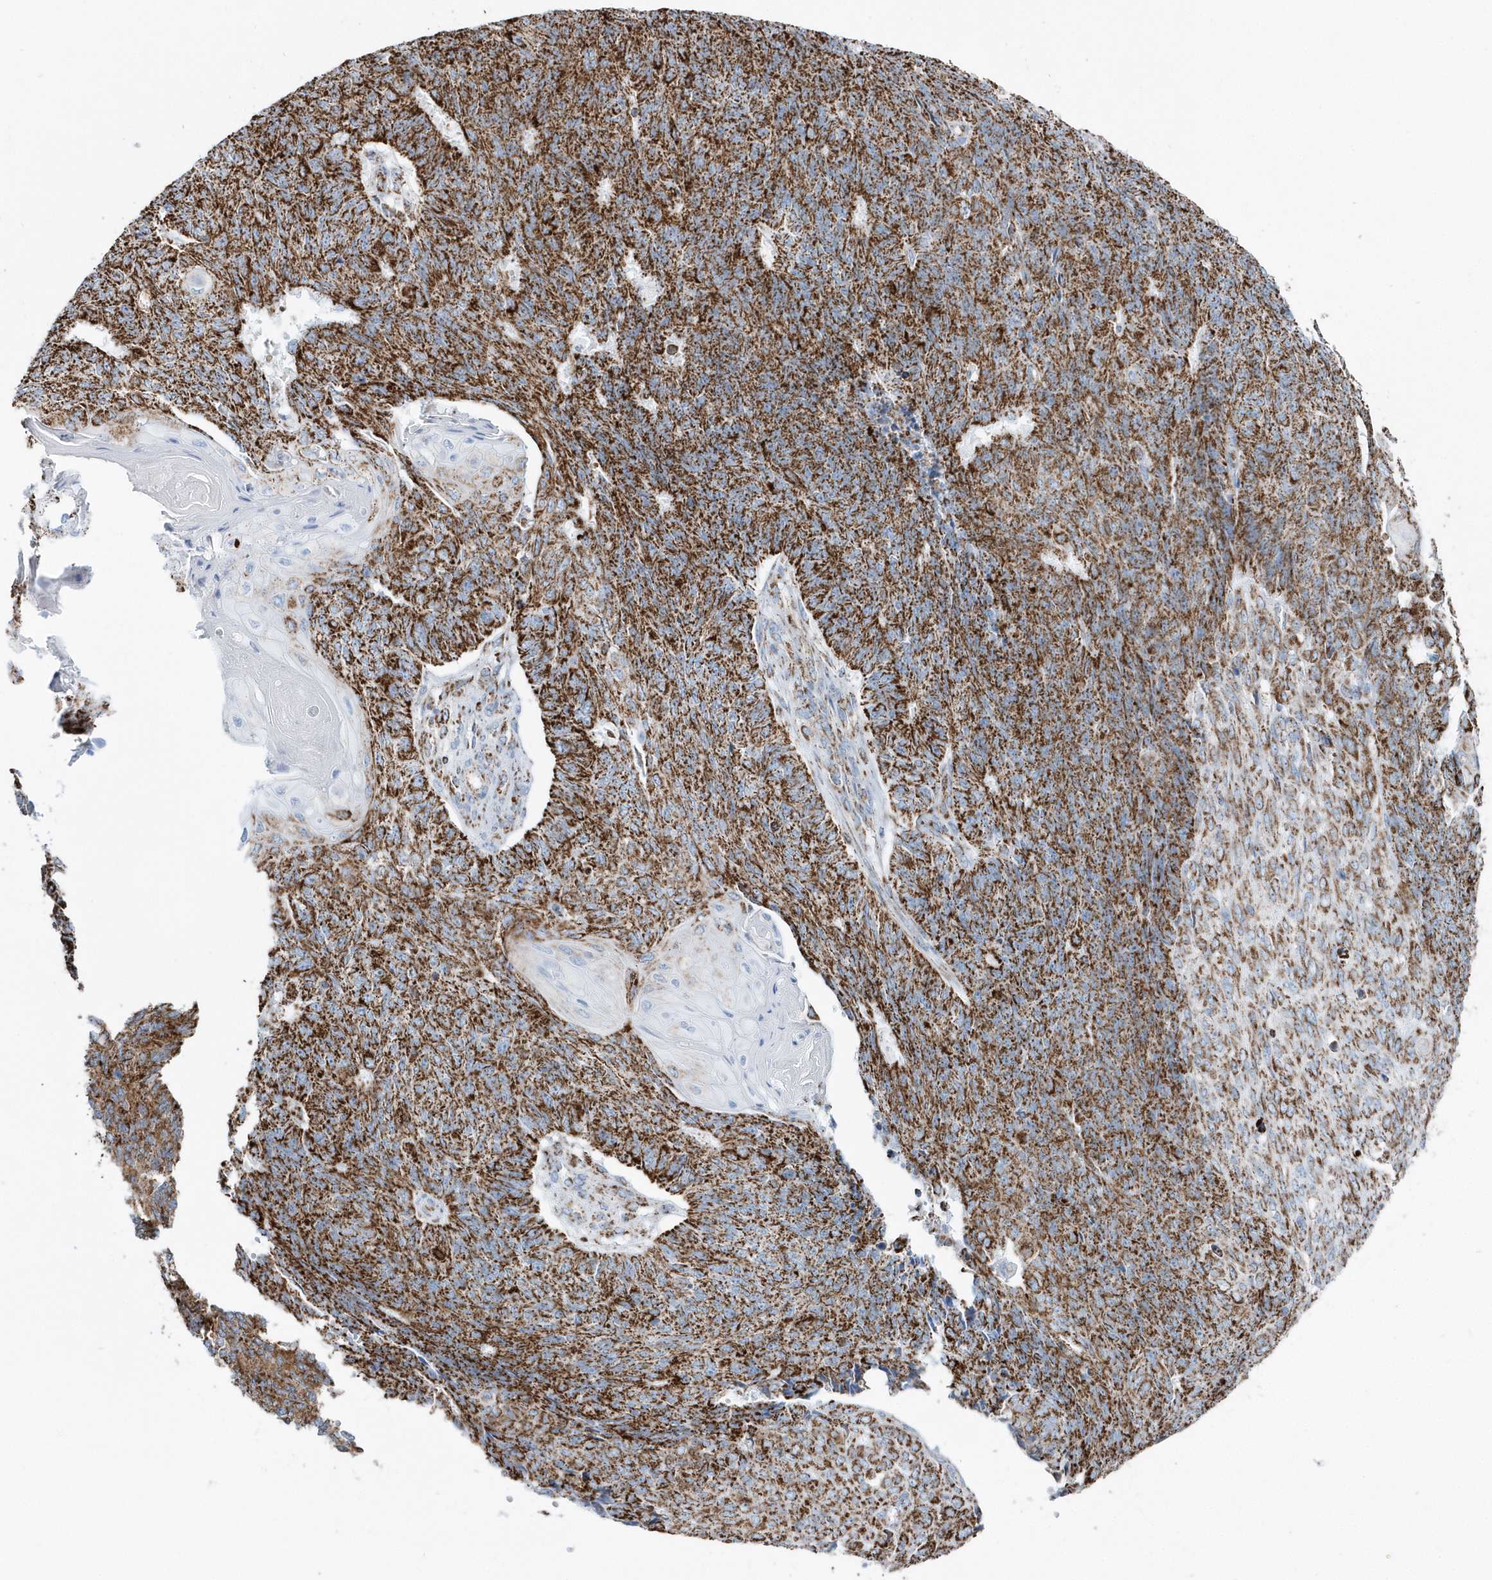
{"staining": {"intensity": "moderate", "quantity": ">75%", "location": "cytoplasmic/membranous"}, "tissue": "endometrial cancer", "cell_type": "Tumor cells", "image_type": "cancer", "snomed": [{"axis": "morphology", "description": "Adenocarcinoma, NOS"}, {"axis": "topography", "description": "Endometrium"}], "caption": "Approximately >75% of tumor cells in human endometrial cancer show moderate cytoplasmic/membranous protein staining as visualized by brown immunohistochemical staining.", "gene": "TMCO6", "patient": {"sex": "female", "age": 32}}